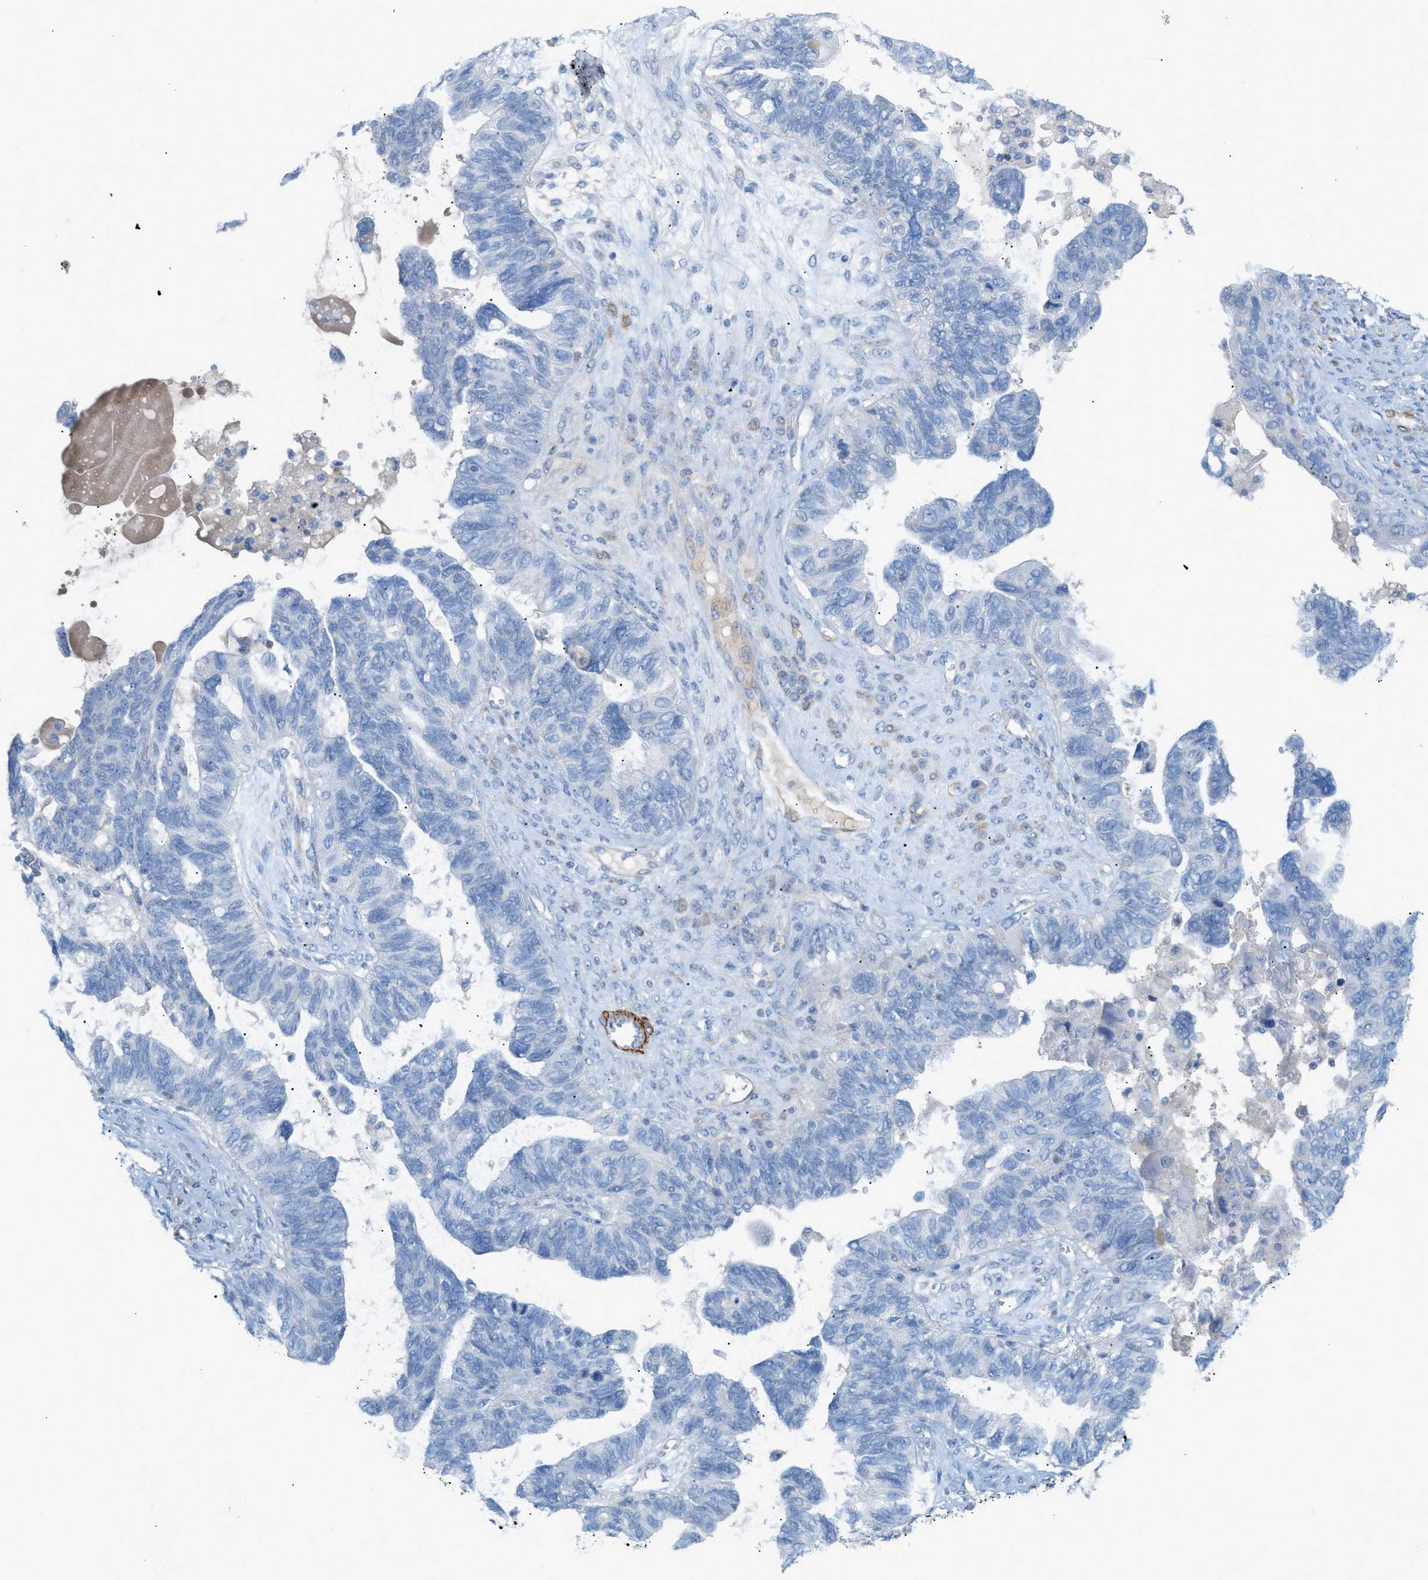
{"staining": {"intensity": "negative", "quantity": "none", "location": "none"}, "tissue": "ovarian cancer", "cell_type": "Tumor cells", "image_type": "cancer", "snomed": [{"axis": "morphology", "description": "Cystadenocarcinoma, serous, NOS"}, {"axis": "topography", "description": "Ovary"}], "caption": "Immunohistochemistry photomicrograph of neoplastic tissue: ovarian serous cystadenocarcinoma stained with DAB (3,3'-diaminobenzidine) demonstrates no significant protein staining in tumor cells.", "gene": "MYH11", "patient": {"sex": "female", "age": 79}}